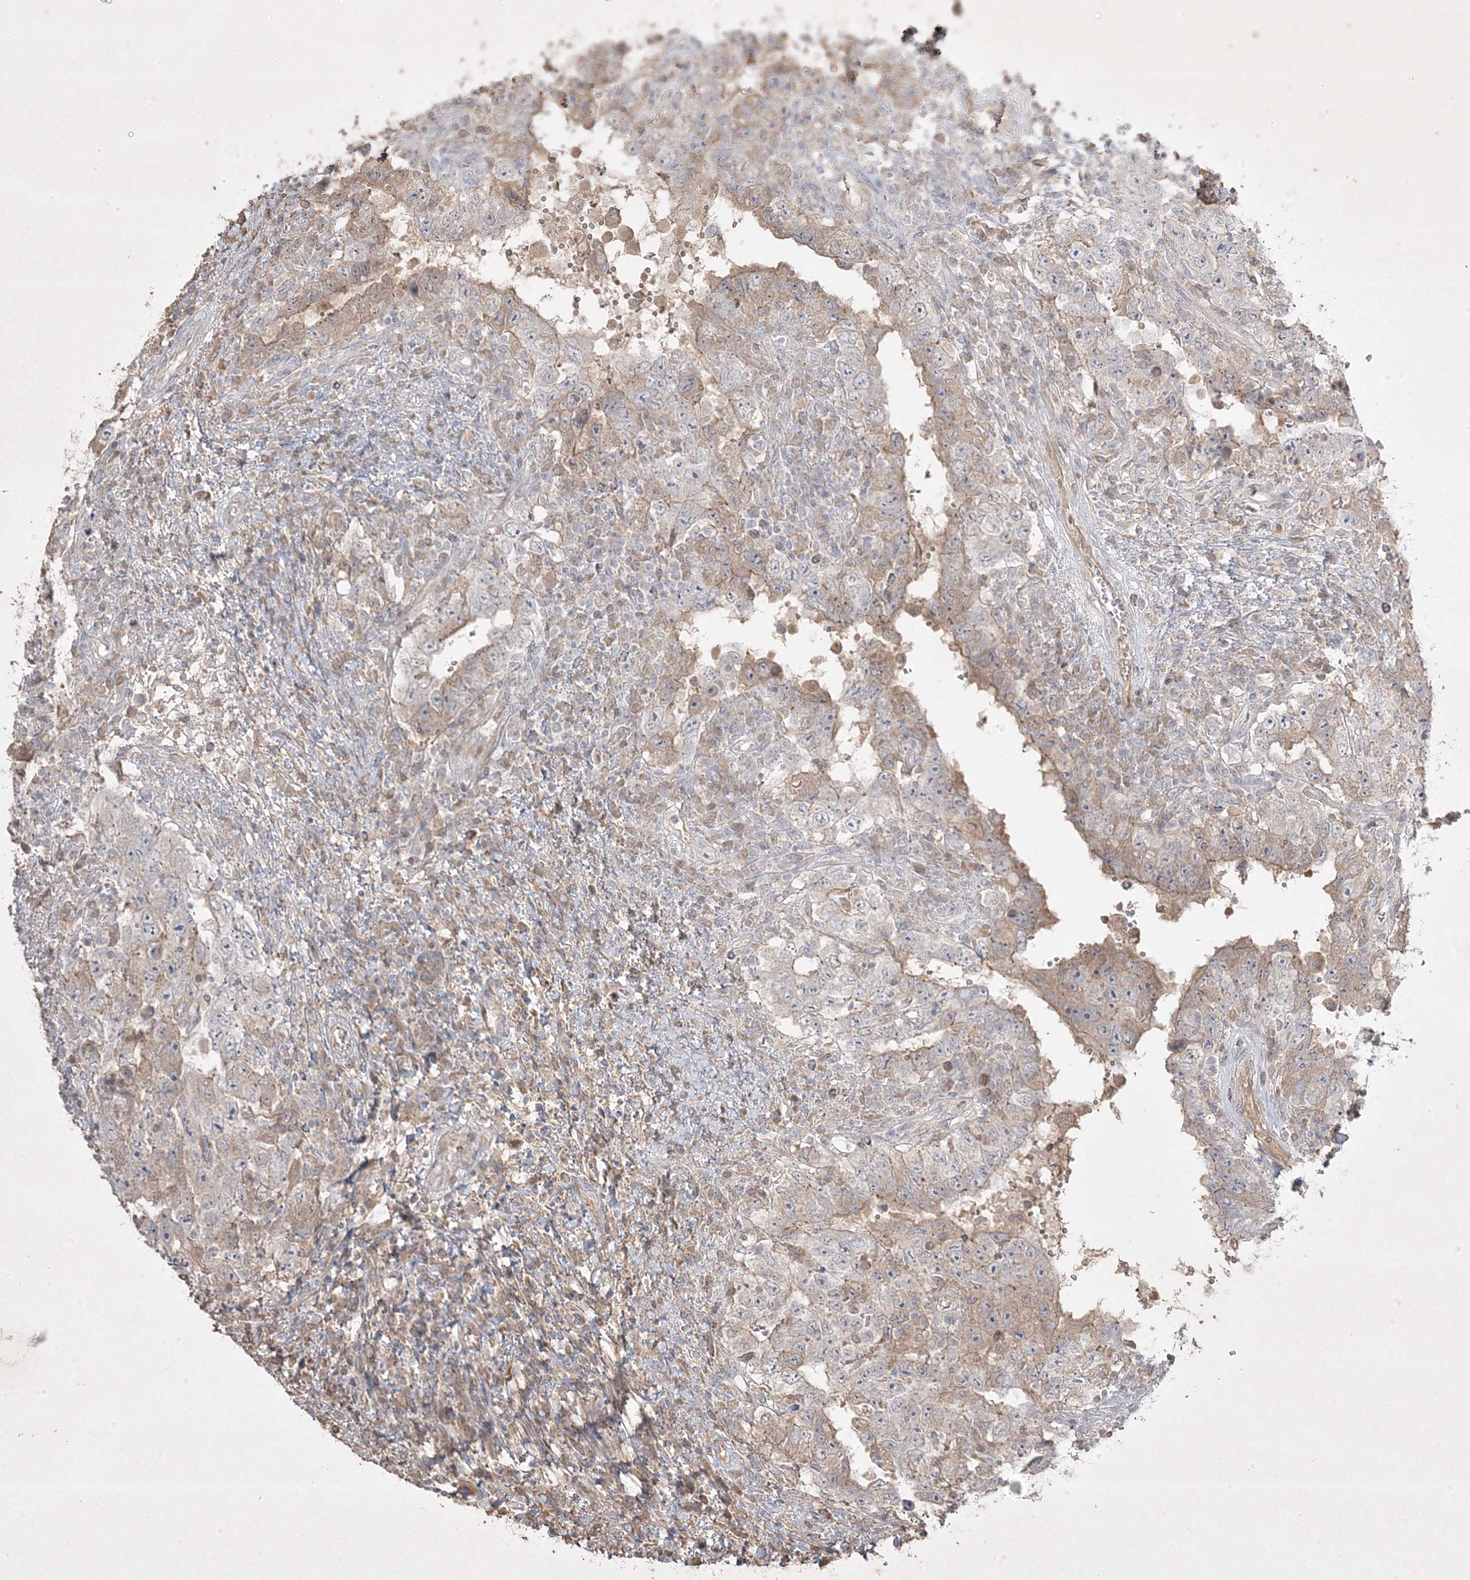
{"staining": {"intensity": "weak", "quantity": "<25%", "location": "cytoplasmic/membranous"}, "tissue": "testis cancer", "cell_type": "Tumor cells", "image_type": "cancer", "snomed": [{"axis": "morphology", "description": "Carcinoma, Embryonal, NOS"}, {"axis": "topography", "description": "Testis"}], "caption": "Immunohistochemistry (IHC) of human testis cancer (embryonal carcinoma) exhibits no staining in tumor cells.", "gene": "RGL4", "patient": {"sex": "male", "age": 26}}